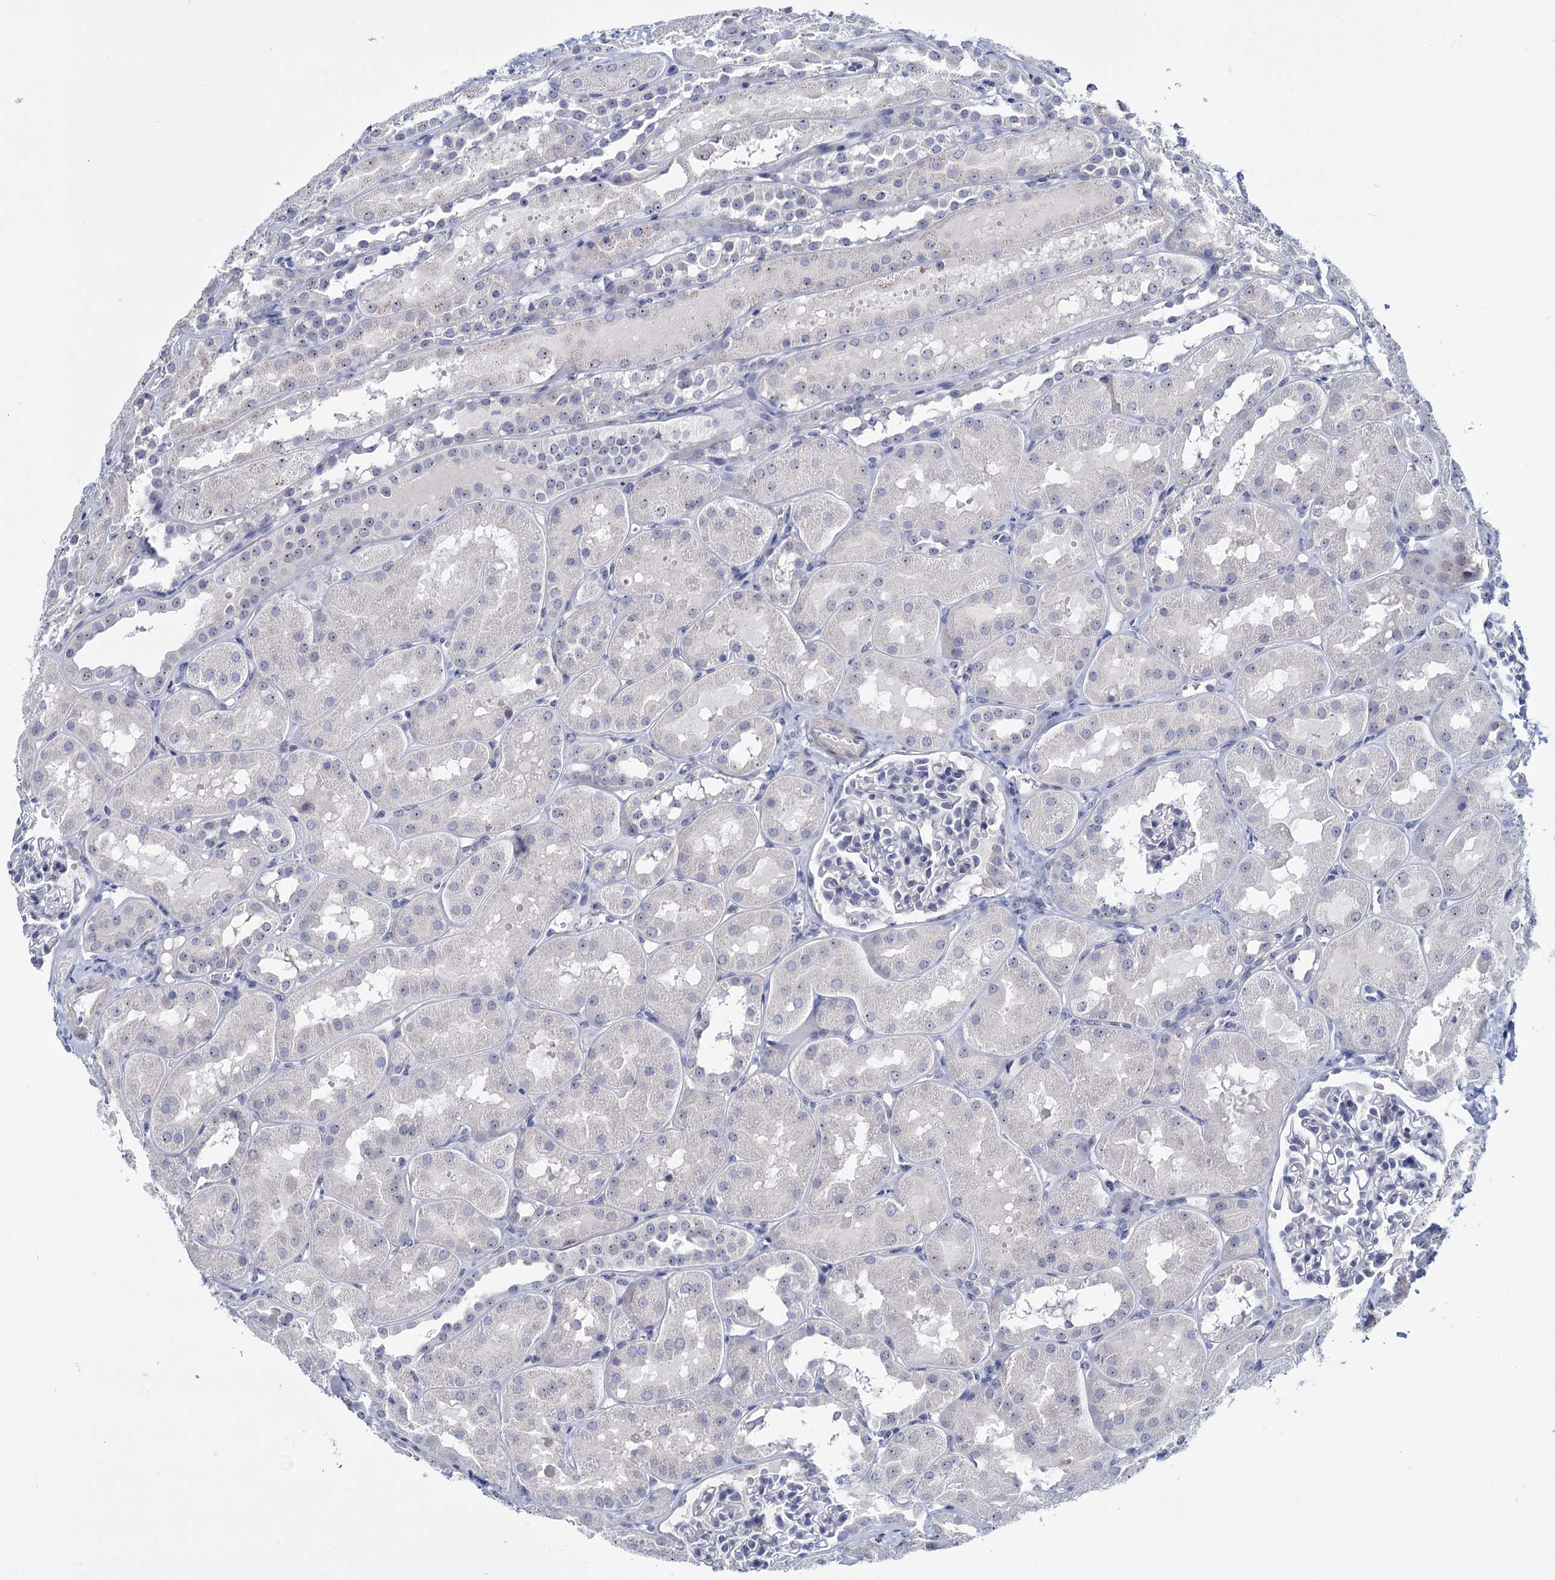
{"staining": {"intensity": "negative", "quantity": "none", "location": "none"}, "tissue": "kidney", "cell_type": "Cells in glomeruli", "image_type": "normal", "snomed": [{"axis": "morphology", "description": "Normal tissue, NOS"}, {"axis": "topography", "description": "Kidney"}, {"axis": "topography", "description": "Urinary bladder"}], "caption": "Histopathology image shows no significant protein positivity in cells in glomeruli of unremarkable kidney.", "gene": "SFN", "patient": {"sex": "male", "age": 16}}